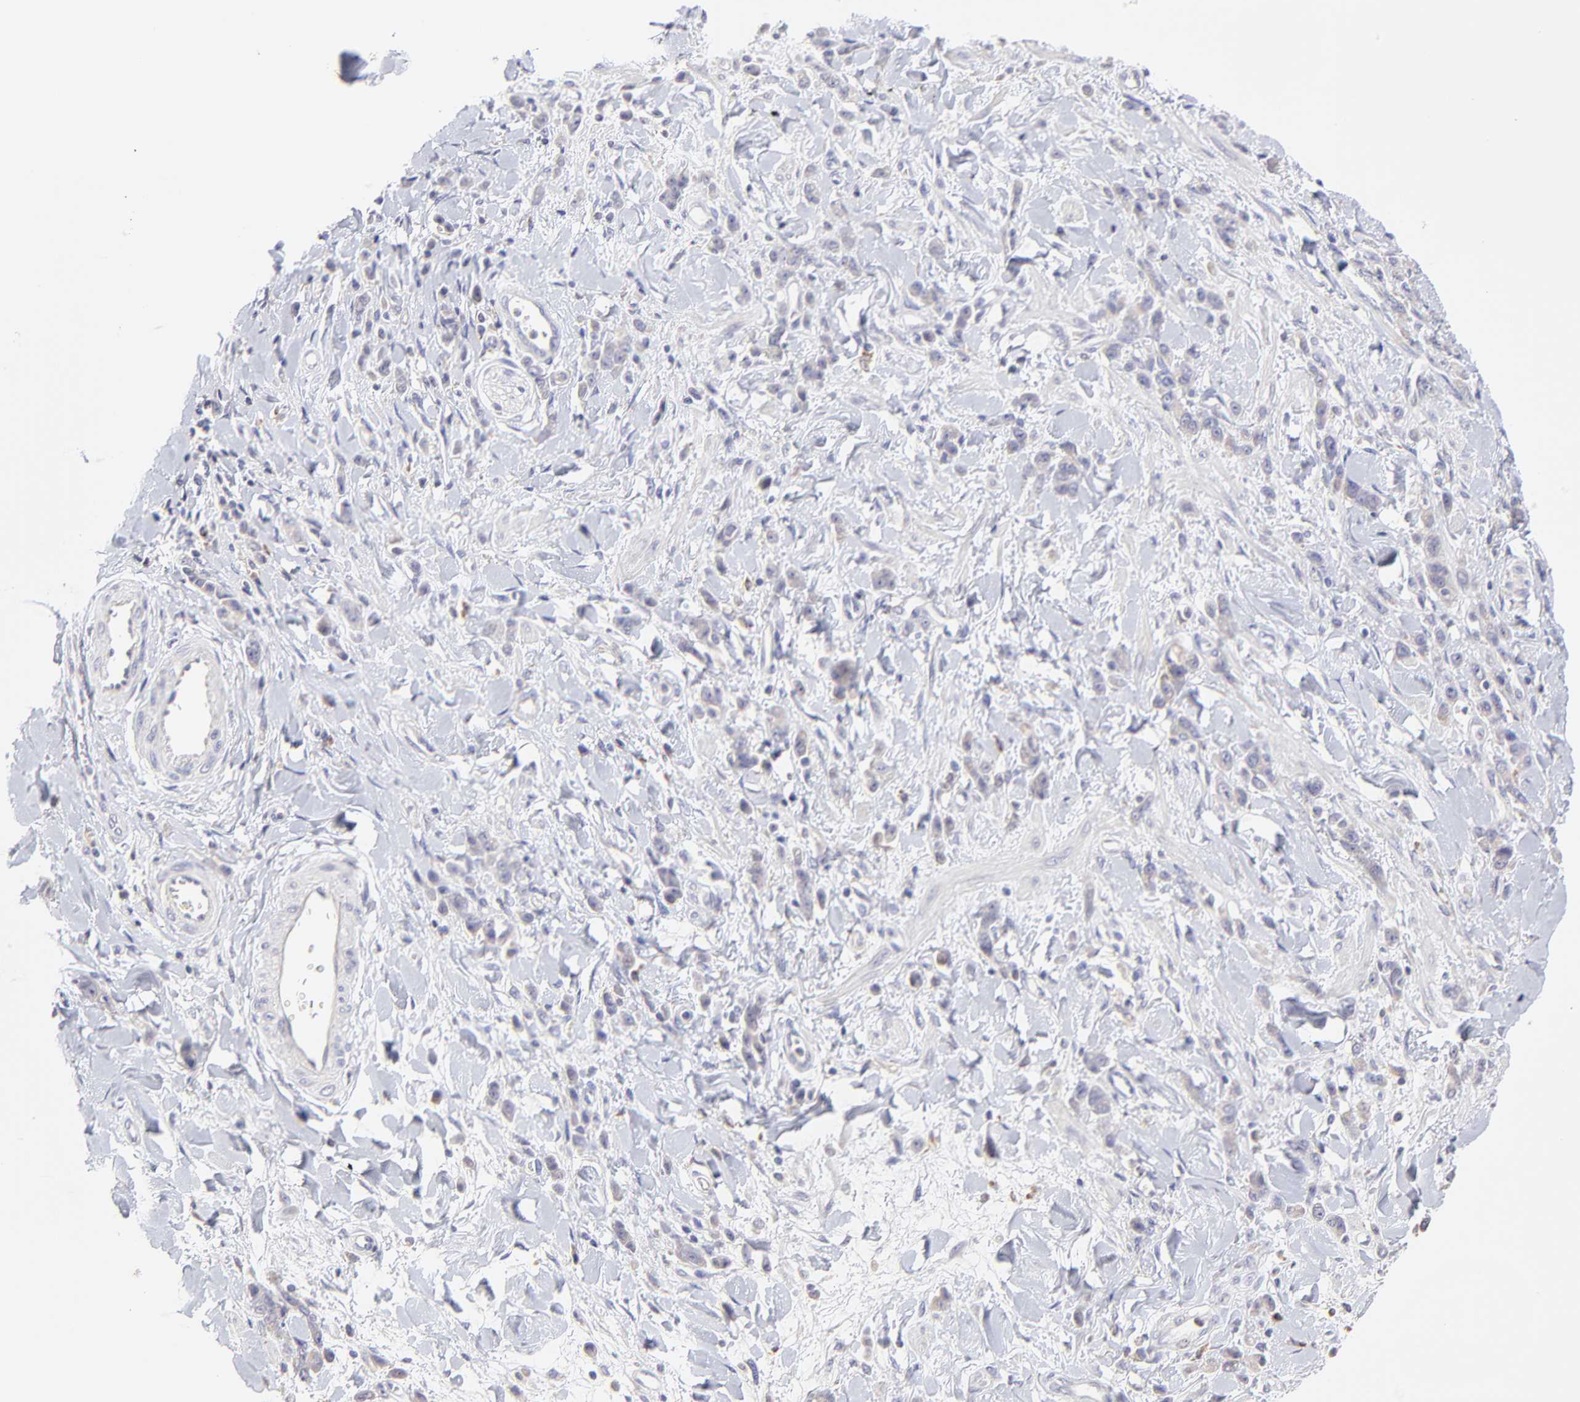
{"staining": {"intensity": "weak", "quantity": "25%-75%", "location": "cytoplasmic/membranous"}, "tissue": "stomach cancer", "cell_type": "Tumor cells", "image_type": "cancer", "snomed": [{"axis": "morphology", "description": "Normal tissue, NOS"}, {"axis": "morphology", "description": "Adenocarcinoma, NOS"}, {"axis": "topography", "description": "Stomach"}], "caption": "An immunohistochemistry (IHC) micrograph of neoplastic tissue is shown. Protein staining in brown labels weak cytoplasmic/membranous positivity in adenocarcinoma (stomach) within tumor cells.", "gene": "GCSAM", "patient": {"sex": "male", "age": 82}}